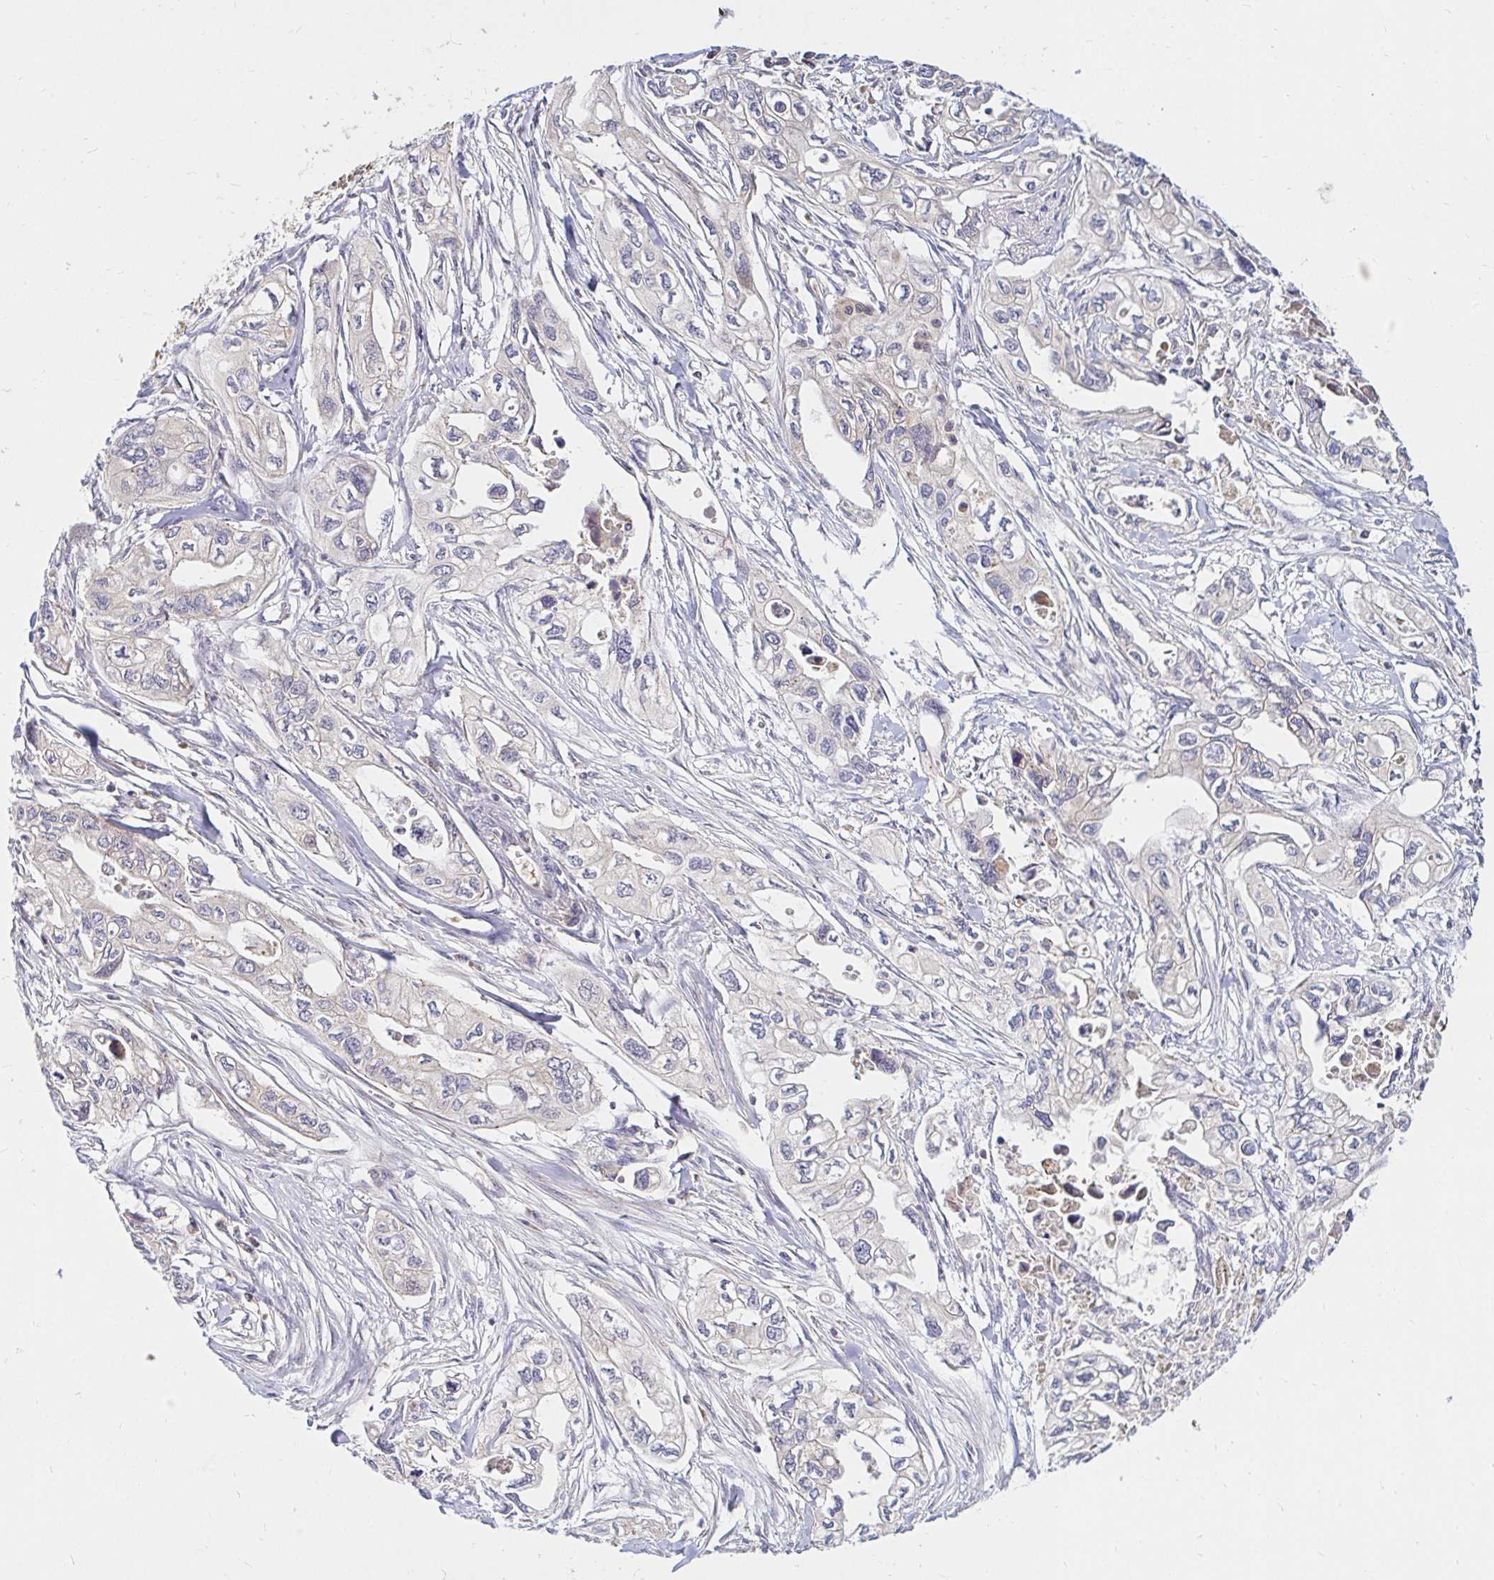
{"staining": {"intensity": "negative", "quantity": "none", "location": "none"}, "tissue": "pancreatic cancer", "cell_type": "Tumor cells", "image_type": "cancer", "snomed": [{"axis": "morphology", "description": "Adenocarcinoma, NOS"}, {"axis": "topography", "description": "Pancreas"}], "caption": "DAB (3,3'-diaminobenzidine) immunohistochemical staining of pancreatic cancer (adenocarcinoma) exhibits no significant staining in tumor cells.", "gene": "ARHGEF37", "patient": {"sex": "male", "age": 68}}